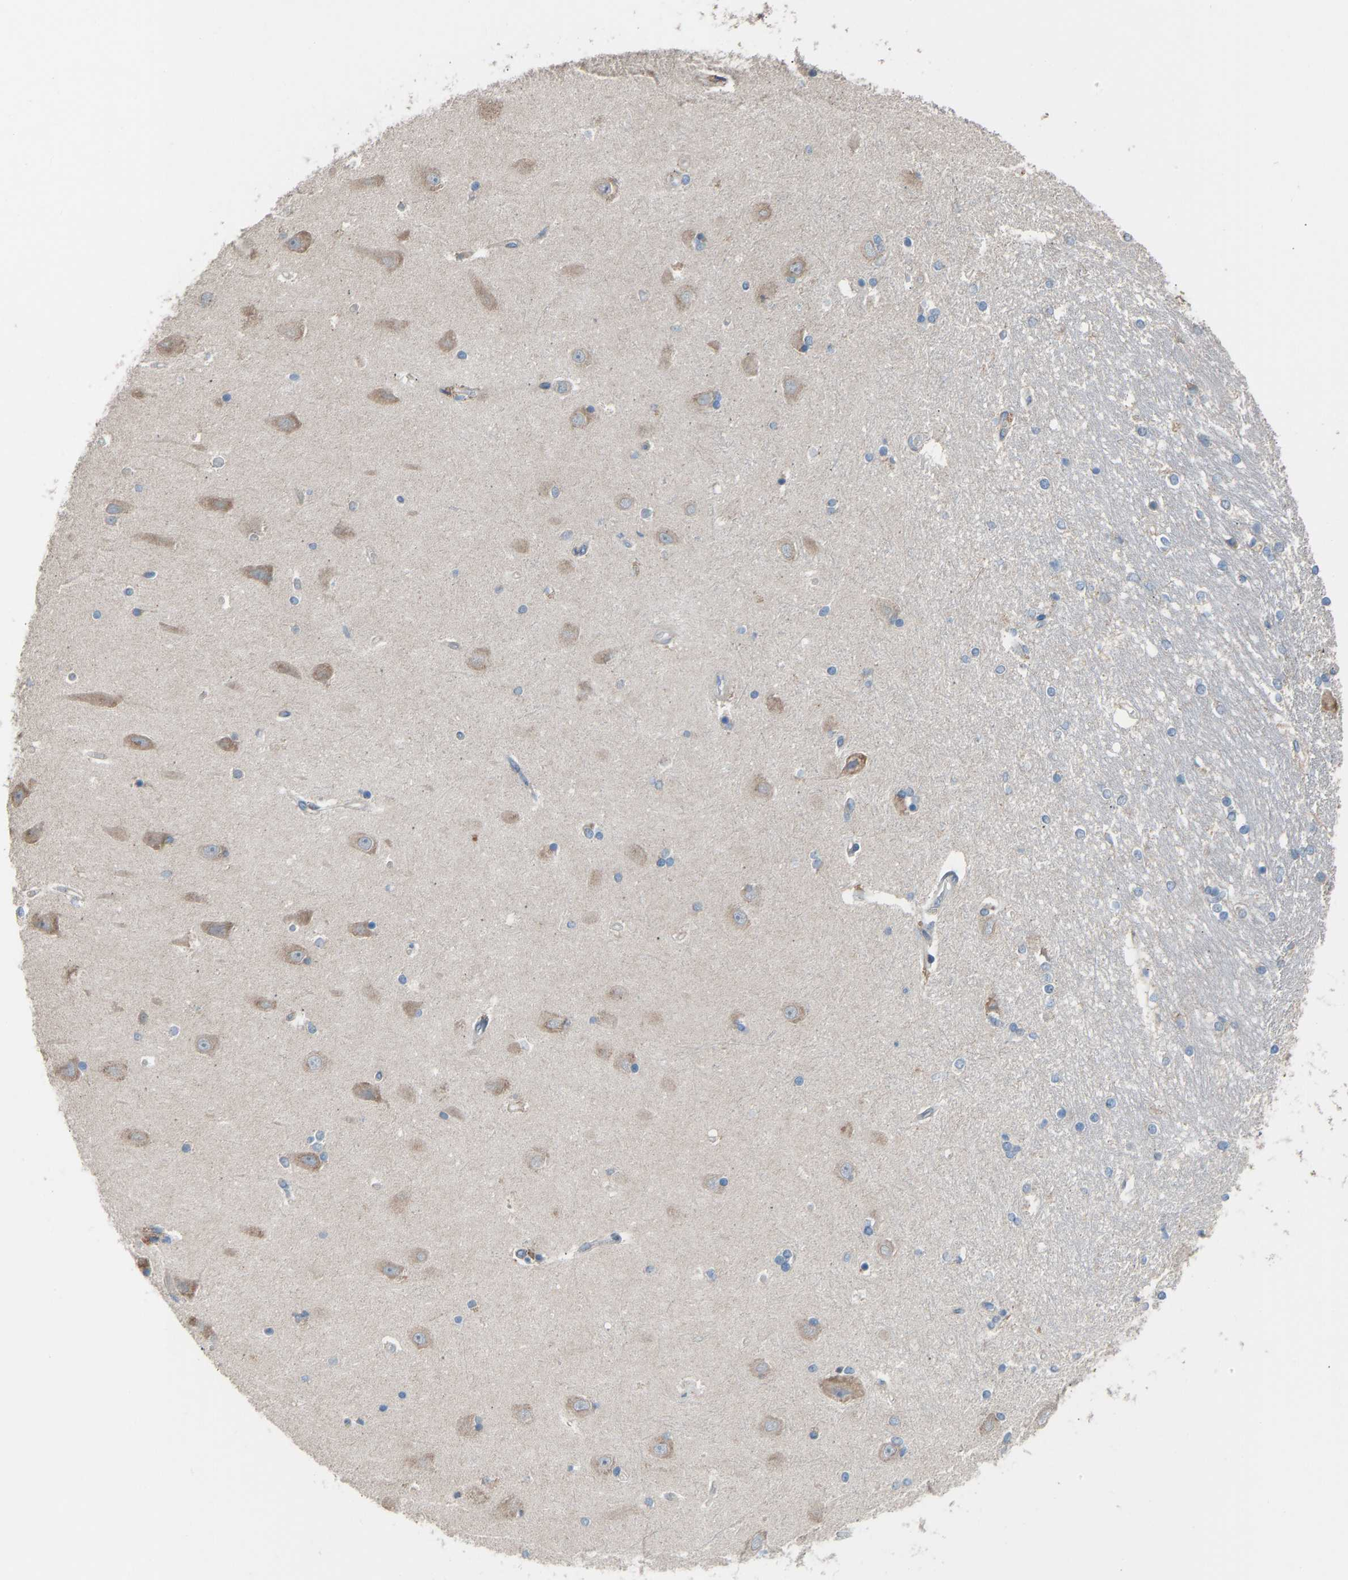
{"staining": {"intensity": "negative", "quantity": "none", "location": "none"}, "tissue": "hippocampus", "cell_type": "Glial cells", "image_type": "normal", "snomed": [{"axis": "morphology", "description": "Normal tissue, NOS"}, {"axis": "topography", "description": "Hippocampus"}], "caption": "High power microscopy image of an IHC photomicrograph of normal hippocampus, revealing no significant positivity in glial cells. Brightfield microscopy of immunohistochemistry stained with DAB (brown) and hematoxylin (blue), captured at high magnification.", "gene": "TGFBR3", "patient": {"sex": "male", "age": 45}}